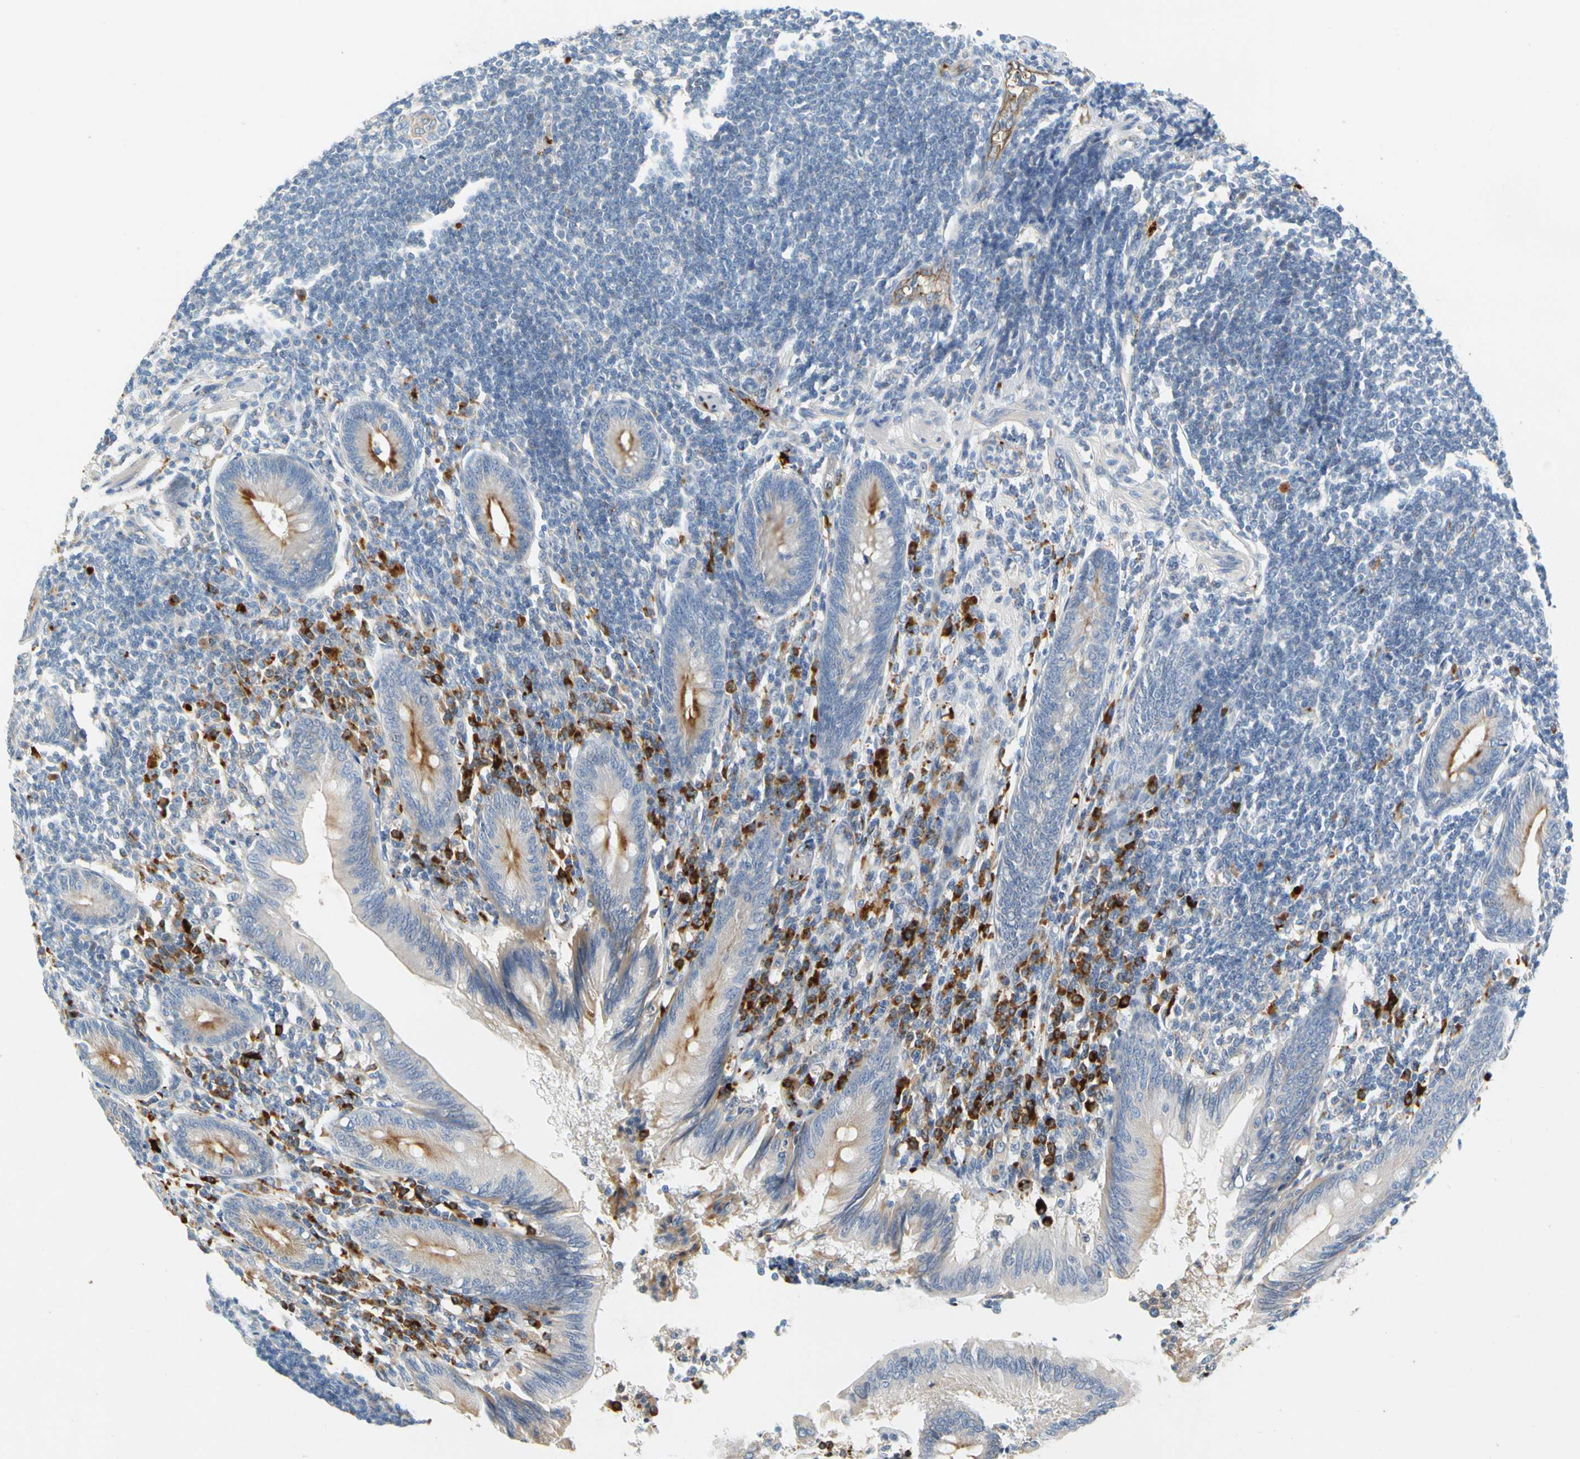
{"staining": {"intensity": "moderate", "quantity": "25%-75%", "location": "cytoplasmic/membranous"}, "tissue": "appendix", "cell_type": "Glandular cells", "image_type": "normal", "snomed": [{"axis": "morphology", "description": "Normal tissue, NOS"}, {"axis": "morphology", "description": "Inflammation, NOS"}, {"axis": "topography", "description": "Appendix"}], "caption": "Immunohistochemical staining of normal human appendix exhibits medium levels of moderate cytoplasmic/membranous positivity in about 25%-75% of glandular cells. (brown staining indicates protein expression, while blue staining denotes nuclei).", "gene": "ENSG00000288796", "patient": {"sex": "male", "age": 46}}